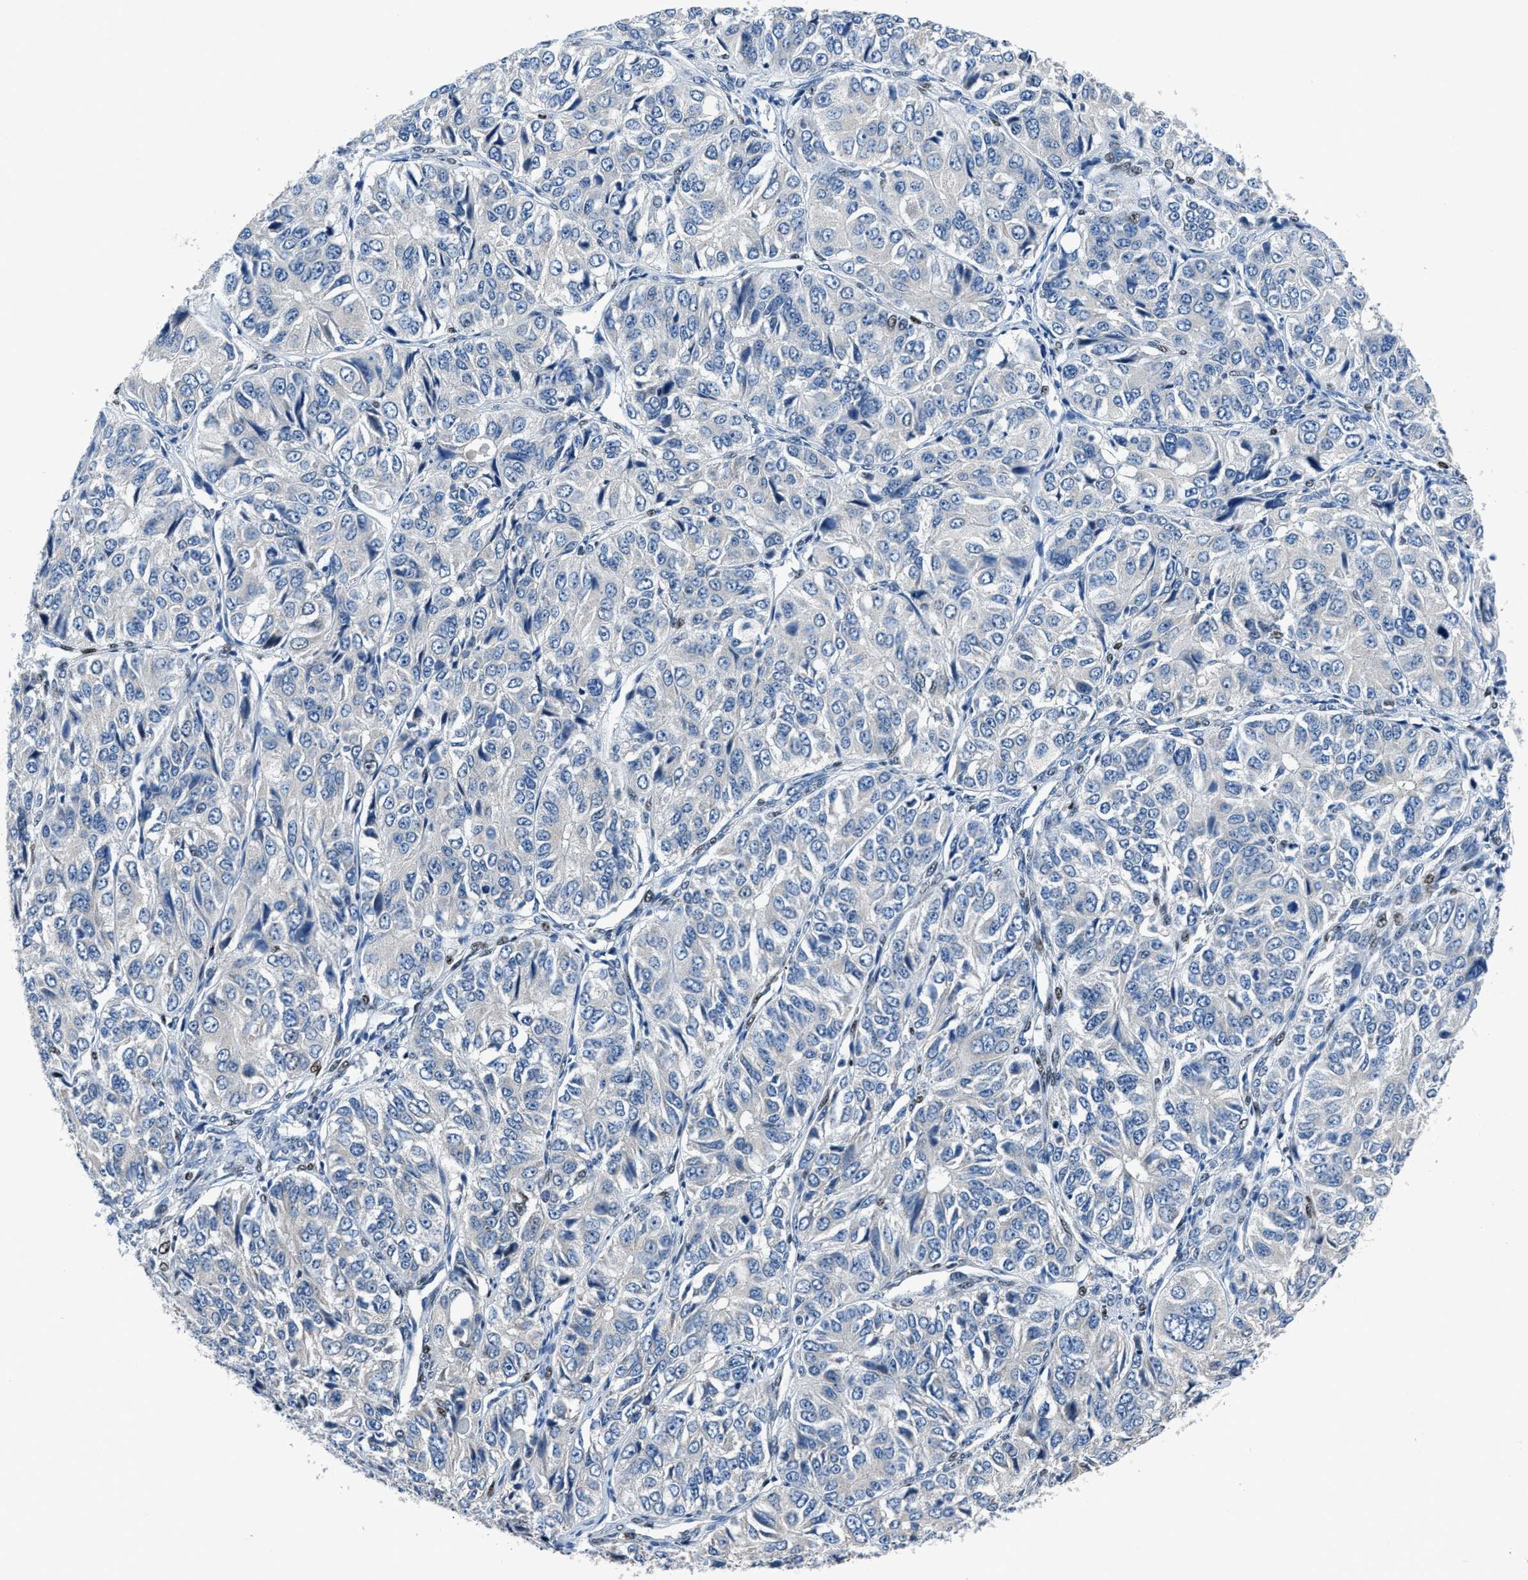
{"staining": {"intensity": "negative", "quantity": "none", "location": "none"}, "tissue": "ovarian cancer", "cell_type": "Tumor cells", "image_type": "cancer", "snomed": [{"axis": "morphology", "description": "Carcinoma, endometroid"}, {"axis": "topography", "description": "Ovary"}], "caption": "Protein analysis of ovarian cancer demonstrates no significant expression in tumor cells.", "gene": "EGR1", "patient": {"sex": "female", "age": 51}}